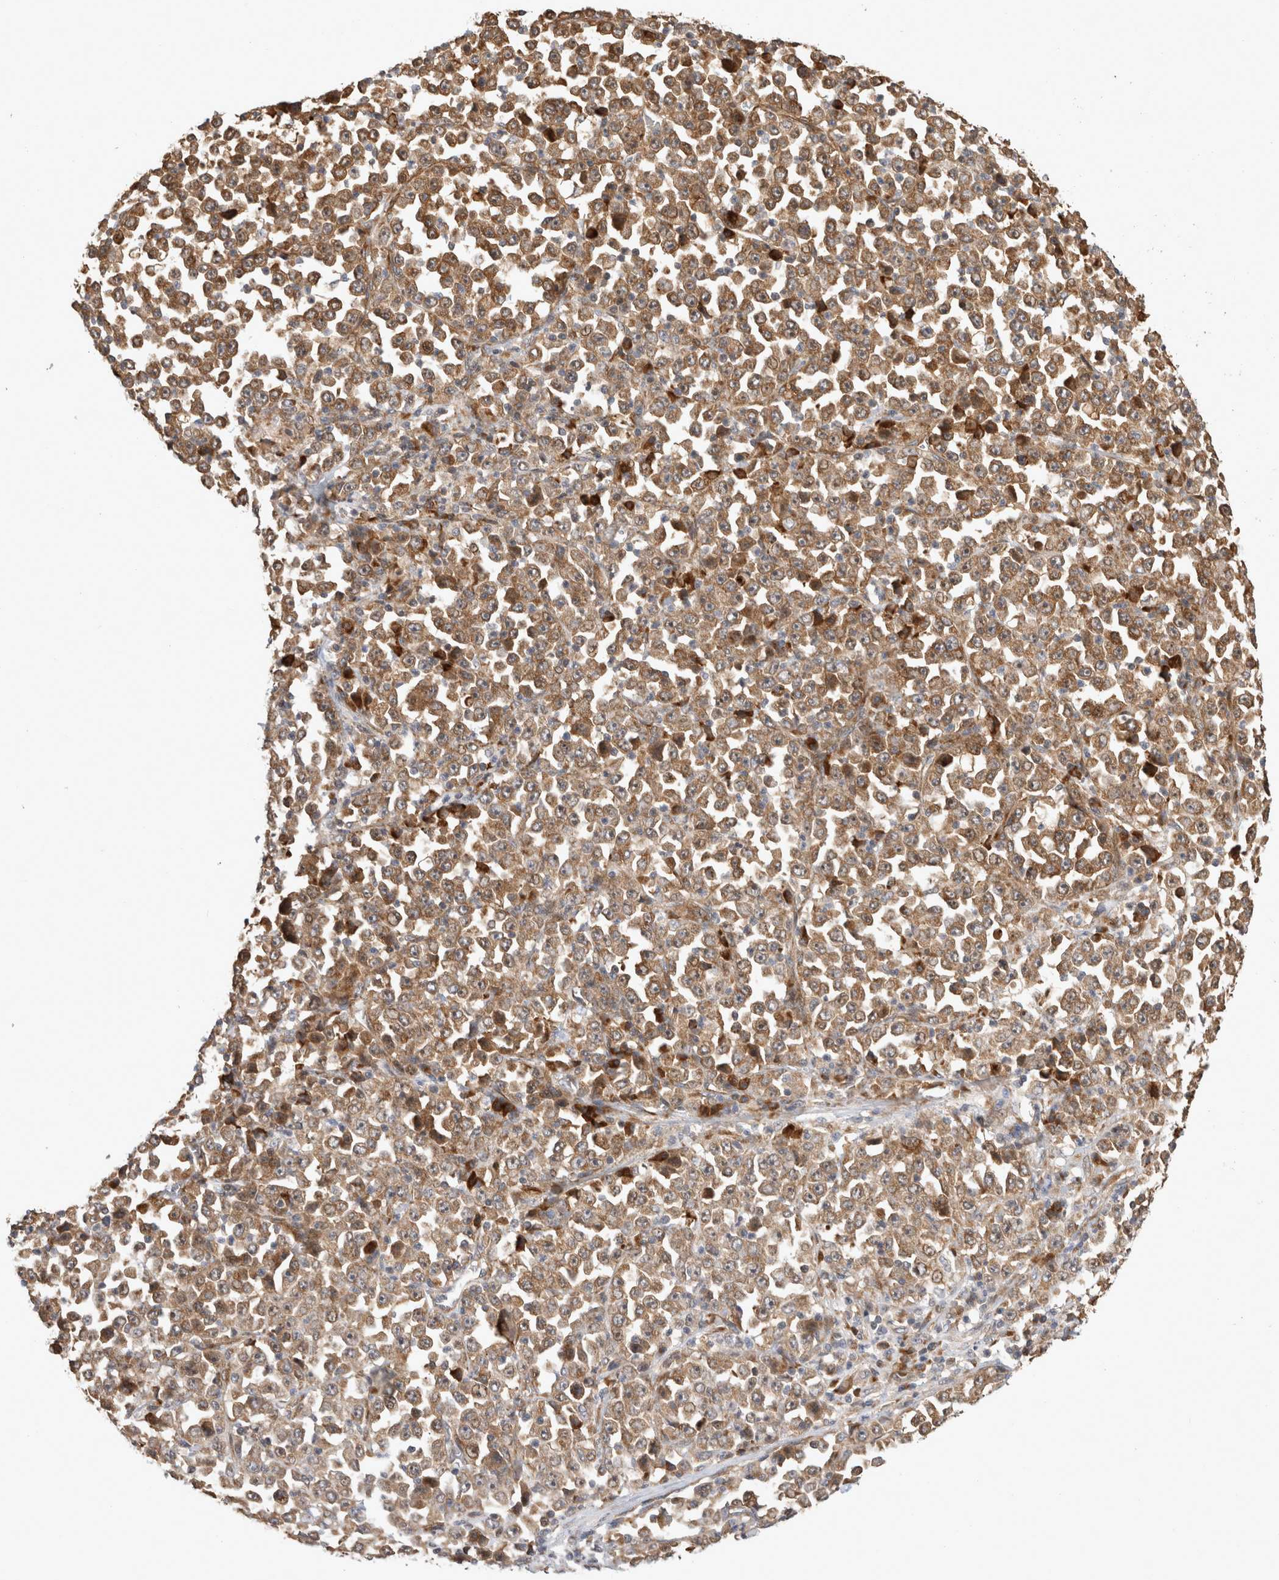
{"staining": {"intensity": "moderate", "quantity": ">75%", "location": "cytoplasmic/membranous"}, "tissue": "stomach cancer", "cell_type": "Tumor cells", "image_type": "cancer", "snomed": [{"axis": "morphology", "description": "Normal tissue, NOS"}, {"axis": "morphology", "description": "Adenocarcinoma, NOS"}, {"axis": "topography", "description": "Stomach, upper"}, {"axis": "topography", "description": "Stomach"}], "caption": "Adenocarcinoma (stomach) stained with a protein marker shows moderate staining in tumor cells.", "gene": "PCDHB15", "patient": {"sex": "male", "age": 59}}